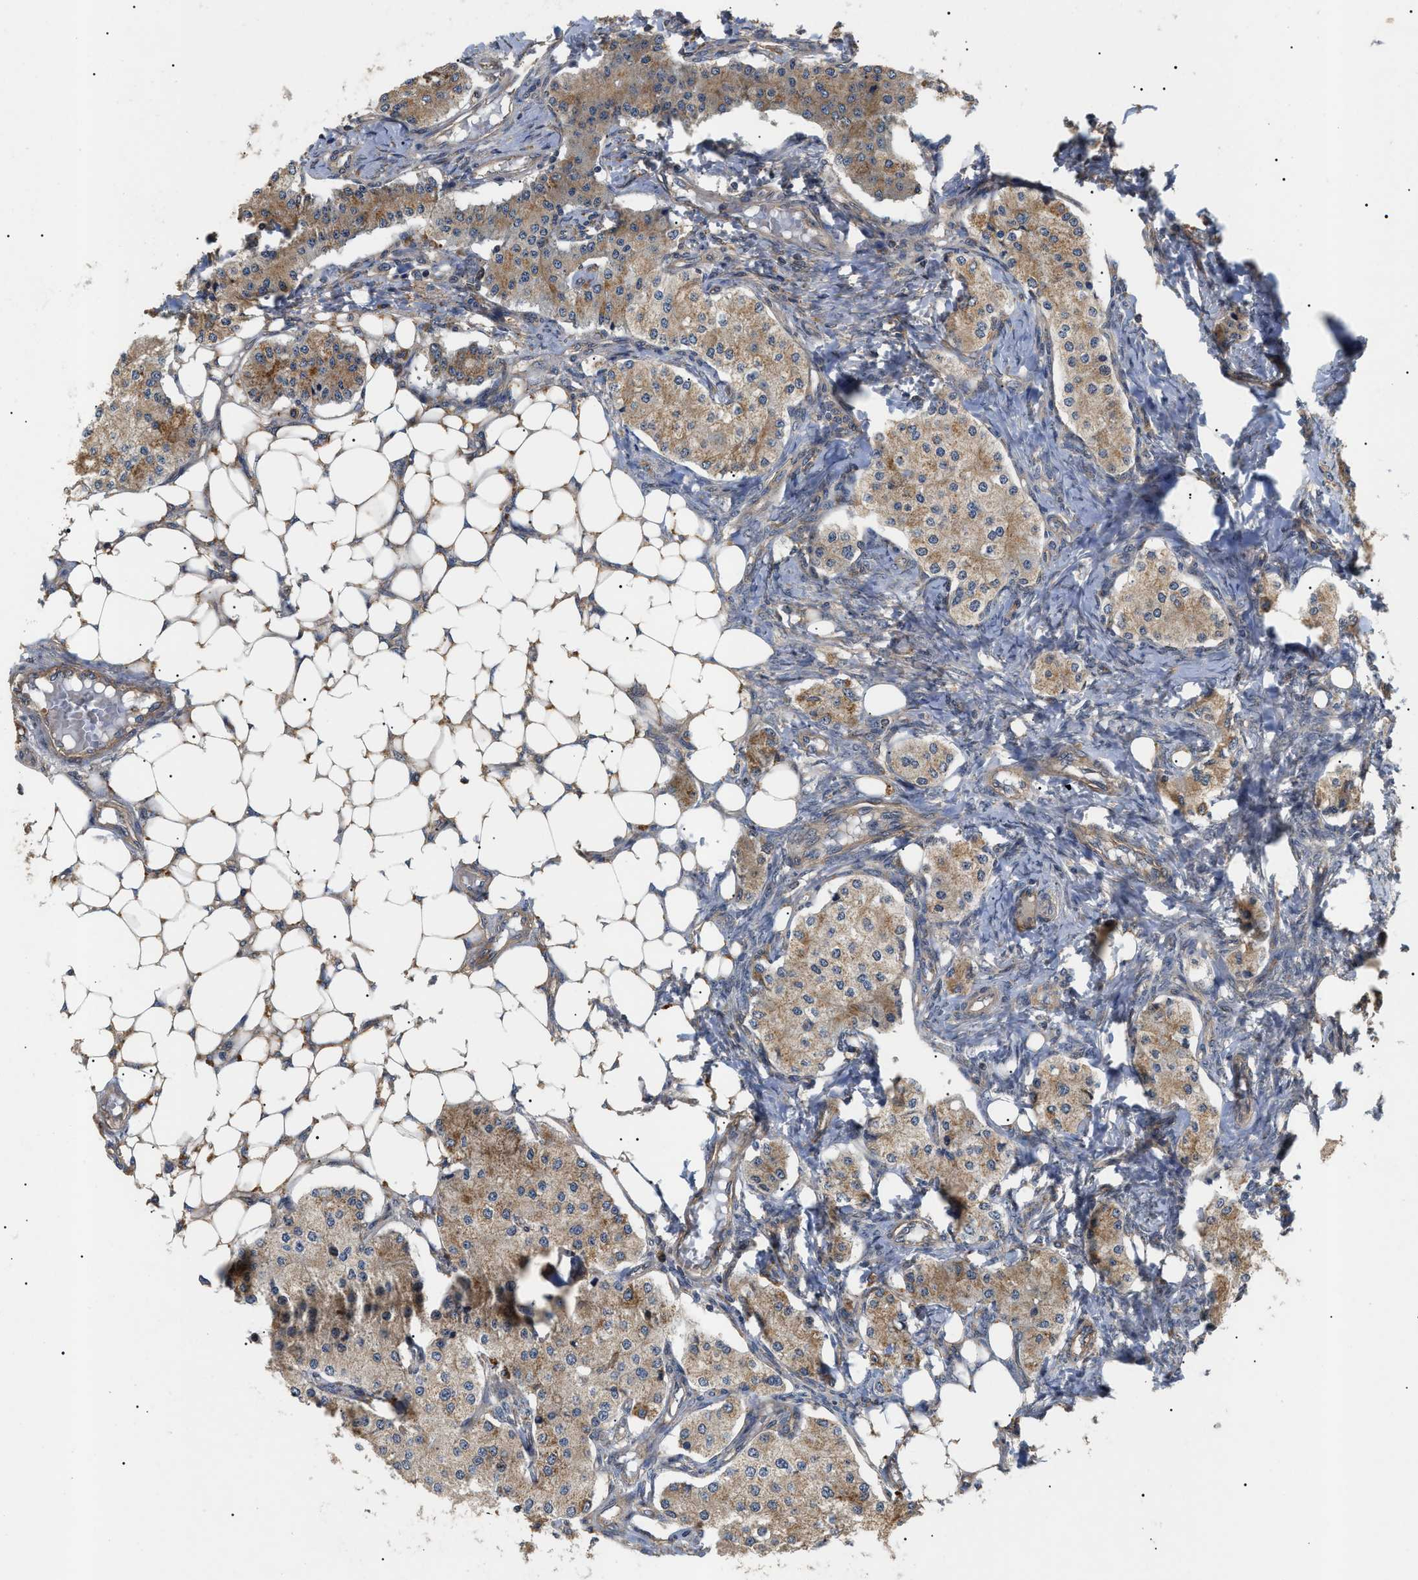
{"staining": {"intensity": "moderate", "quantity": ">75%", "location": "cytoplasmic/membranous"}, "tissue": "carcinoid", "cell_type": "Tumor cells", "image_type": "cancer", "snomed": [{"axis": "morphology", "description": "Carcinoid, malignant, NOS"}, {"axis": "topography", "description": "Colon"}], "caption": "An immunohistochemistry (IHC) photomicrograph of tumor tissue is shown. Protein staining in brown shows moderate cytoplasmic/membranous positivity in malignant carcinoid within tumor cells. The staining was performed using DAB, with brown indicating positive protein expression. Nuclei are stained blue with hematoxylin.", "gene": "ASTL", "patient": {"sex": "female", "age": 52}}